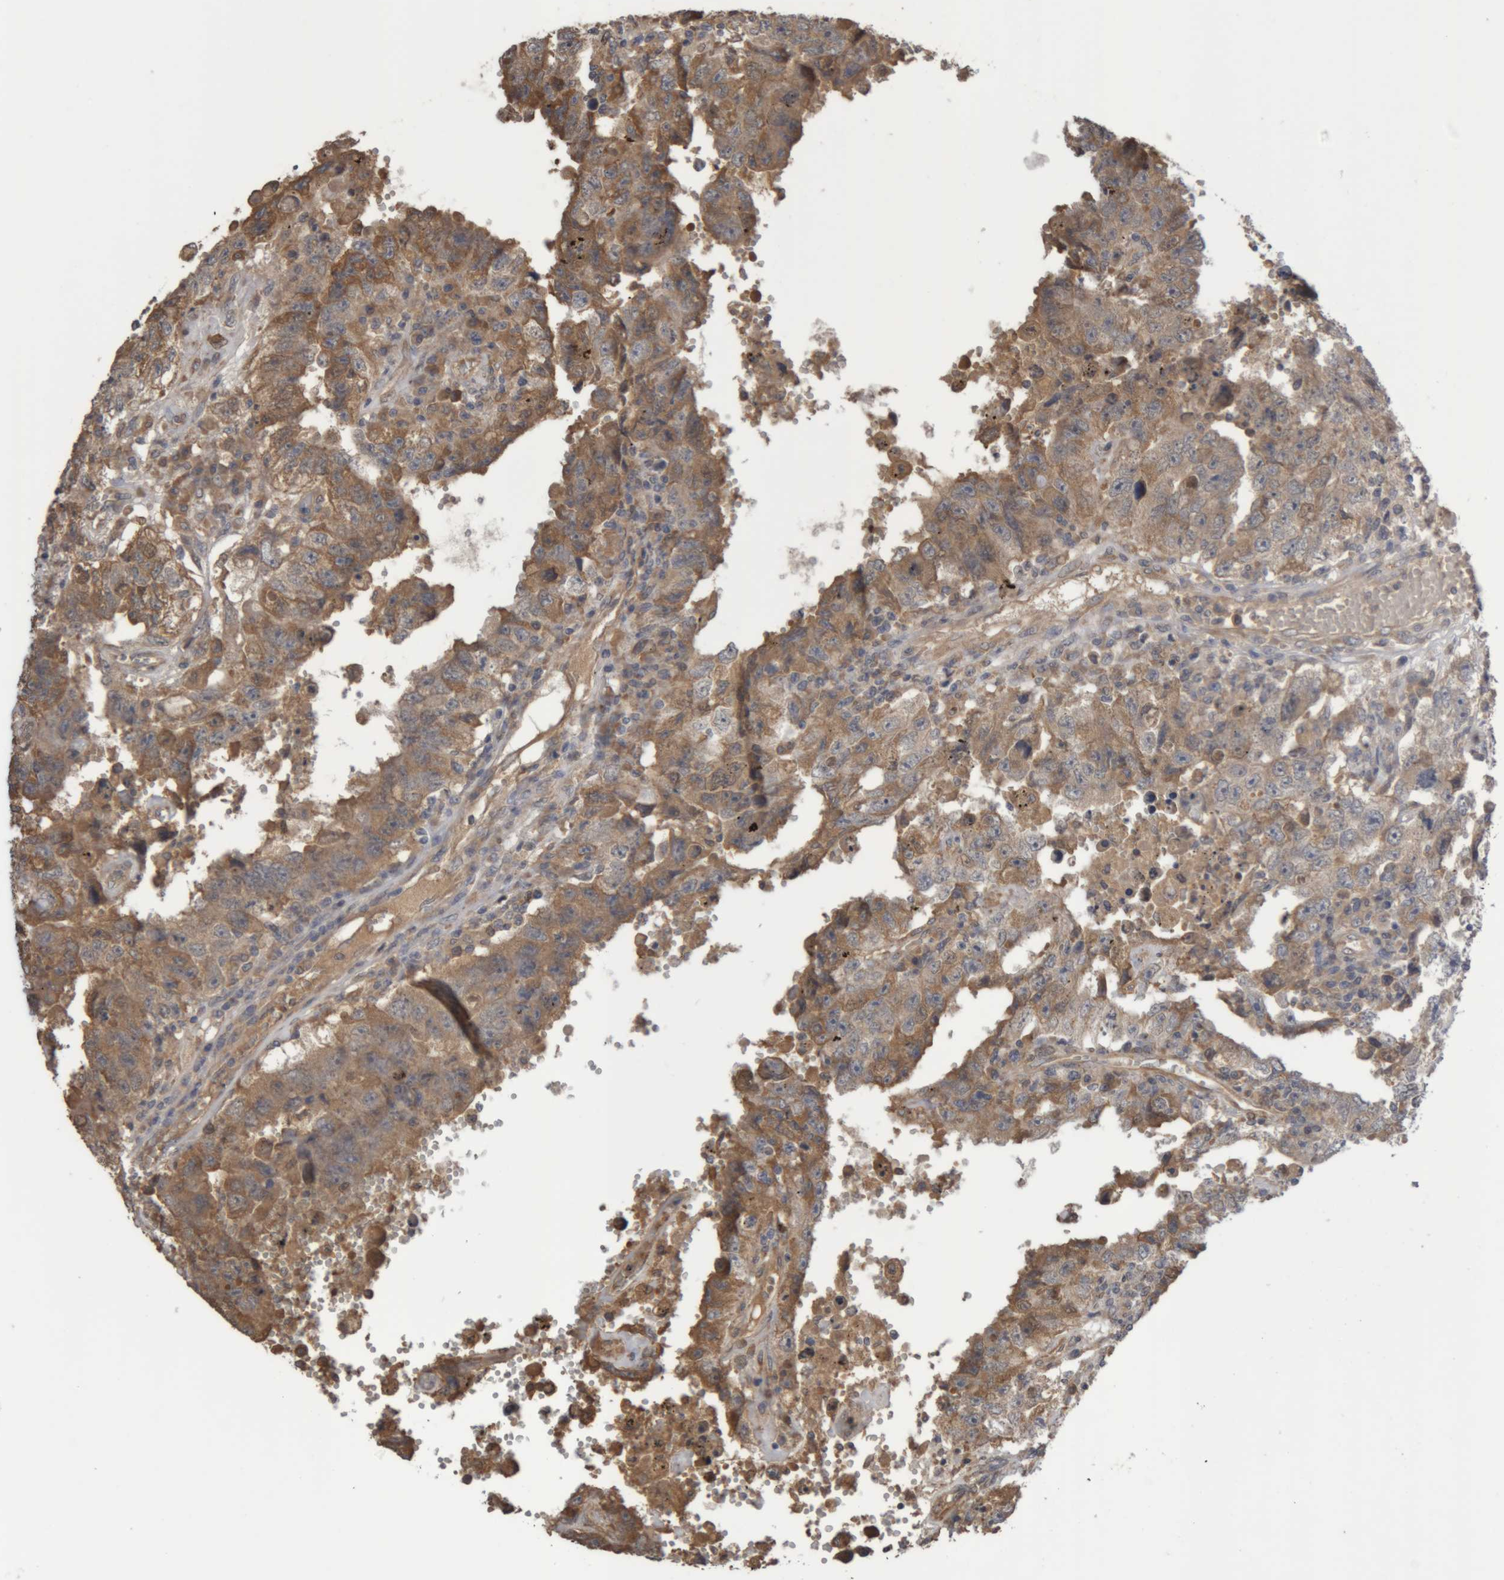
{"staining": {"intensity": "moderate", "quantity": ">75%", "location": "cytoplasmic/membranous"}, "tissue": "testis cancer", "cell_type": "Tumor cells", "image_type": "cancer", "snomed": [{"axis": "morphology", "description": "Carcinoma, Embryonal, NOS"}, {"axis": "topography", "description": "Testis"}], "caption": "An immunohistochemistry (IHC) photomicrograph of neoplastic tissue is shown. Protein staining in brown highlights moderate cytoplasmic/membranous positivity in testis cancer within tumor cells. Using DAB (3,3'-diaminobenzidine) (brown) and hematoxylin (blue) stains, captured at high magnification using brightfield microscopy.", "gene": "TMED7", "patient": {"sex": "male", "age": 26}}